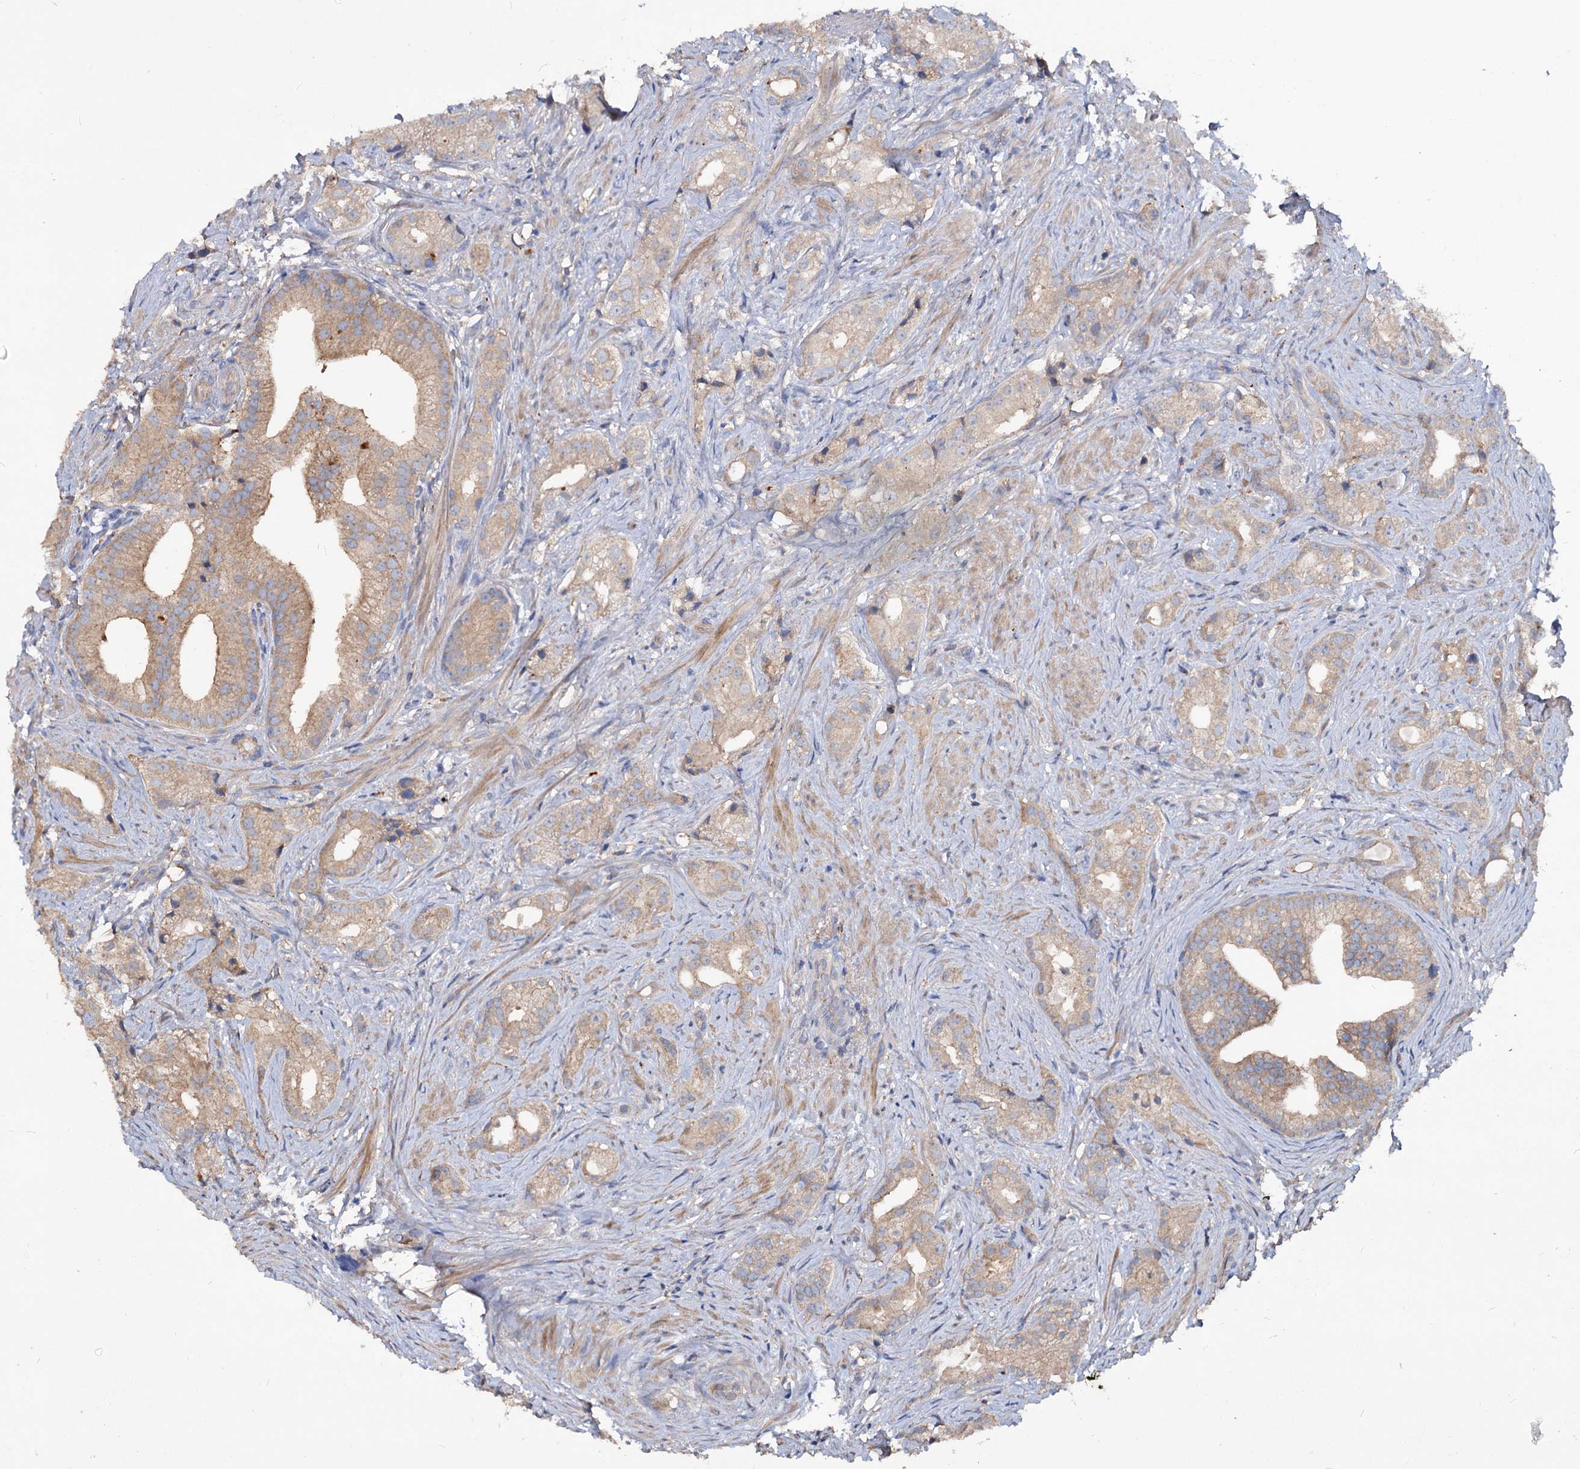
{"staining": {"intensity": "weak", "quantity": ">75%", "location": "cytoplasmic/membranous"}, "tissue": "prostate cancer", "cell_type": "Tumor cells", "image_type": "cancer", "snomed": [{"axis": "morphology", "description": "Adenocarcinoma, Low grade"}, {"axis": "topography", "description": "Prostate"}], "caption": "A low amount of weak cytoplasmic/membranous expression is appreciated in about >75% of tumor cells in prostate low-grade adenocarcinoma tissue.", "gene": "ACY3", "patient": {"sex": "male", "age": 71}}